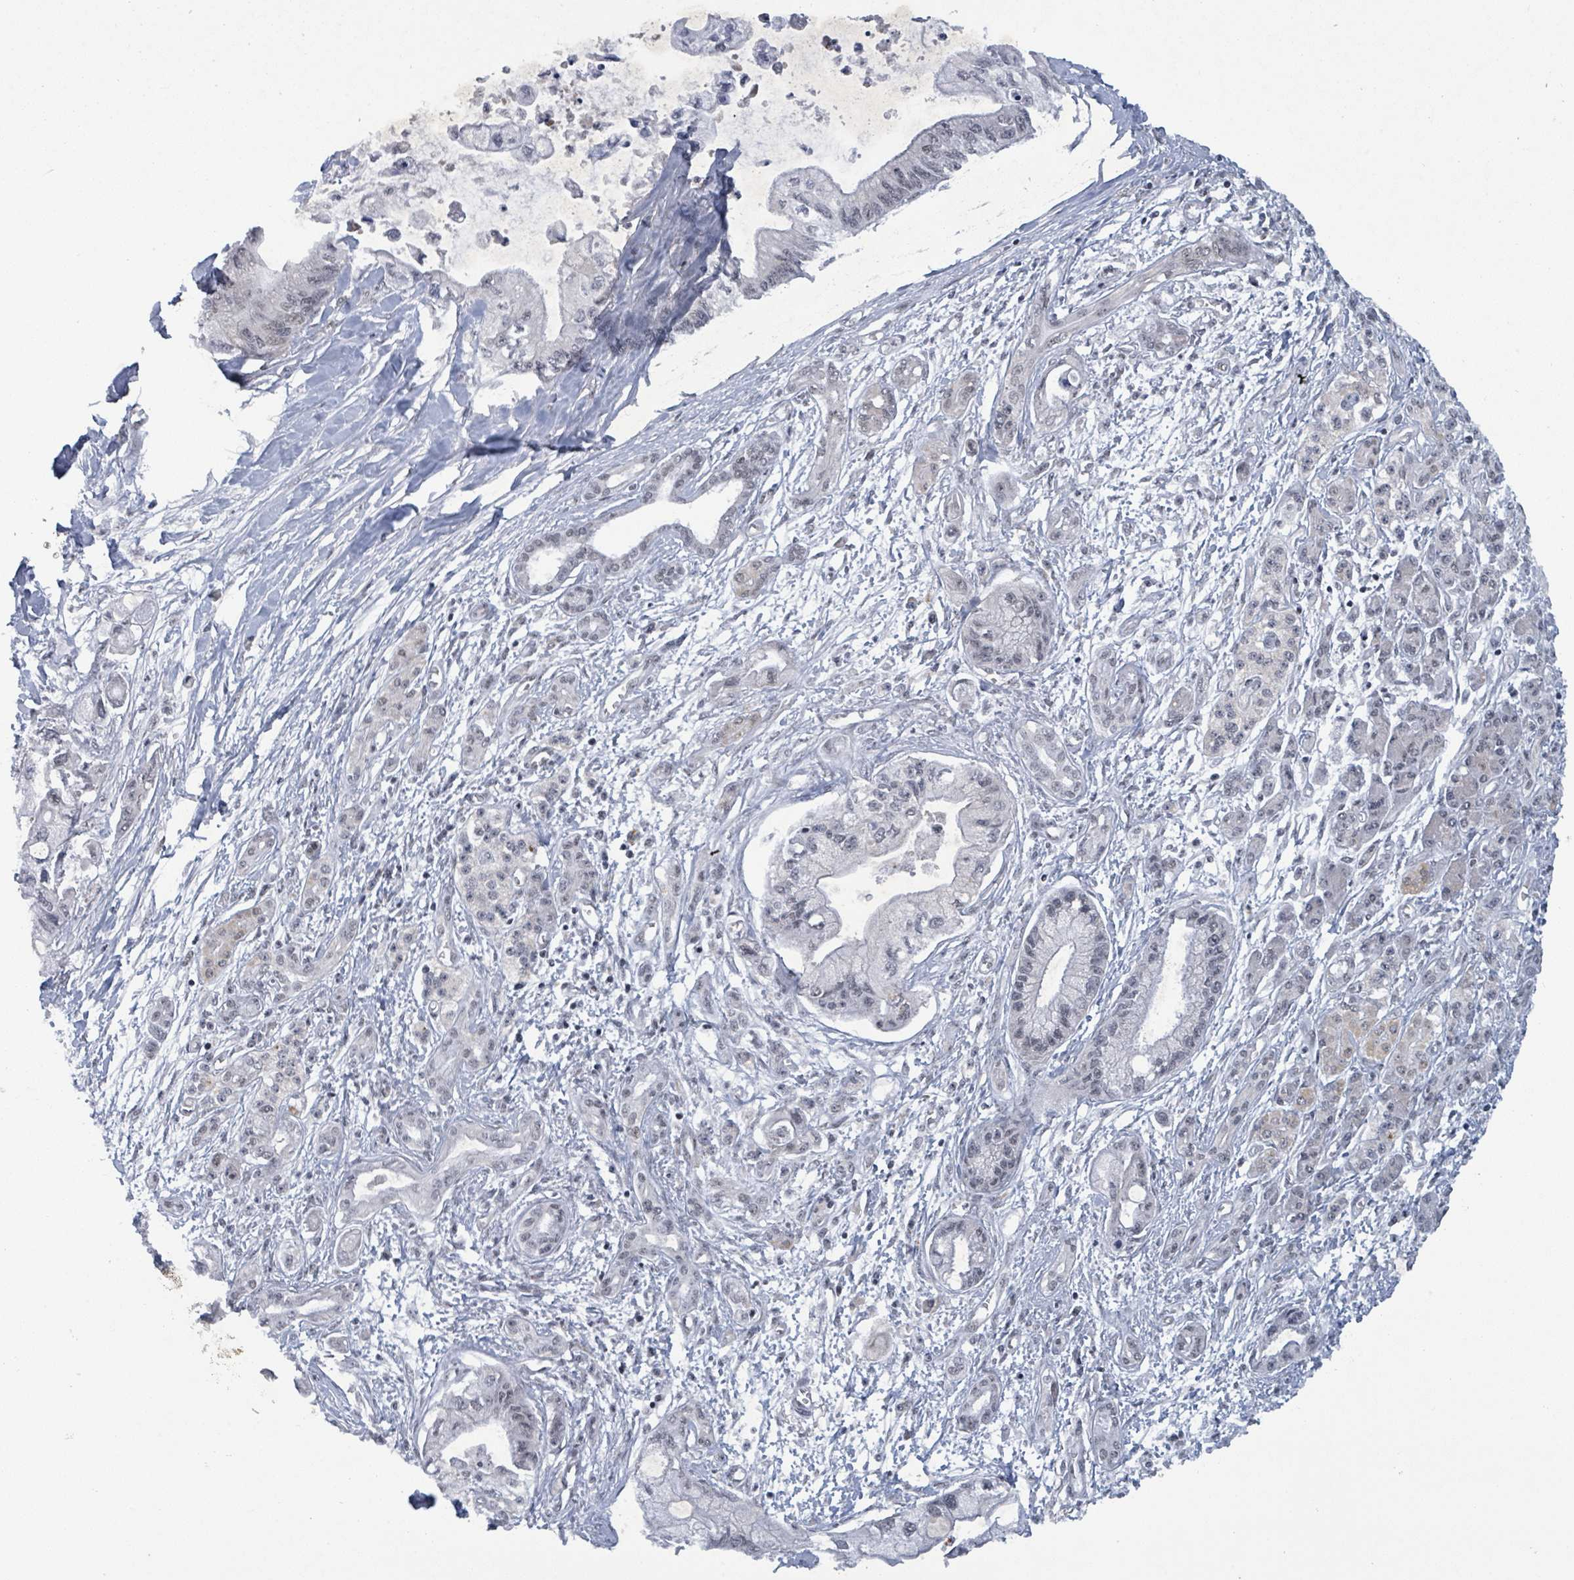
{"staining": {"intensity": "negative", "quantity": "none", "location": "none"}, "tissue": "pancreatic cancer", "cell_type": "Tumor cells", "image_type": "cancer", "snomed": [{"axis": "morphology", "description": "Adenocarcinoma, NOS"}, {"axis": "topography", "description": "Pancreas"}], "caption": "Pancreatic cancer stained for a protein using IHC reveals no positivity tumor cells.", "gene": "BANP", "patient": {"sex": "male", "age": 61}}